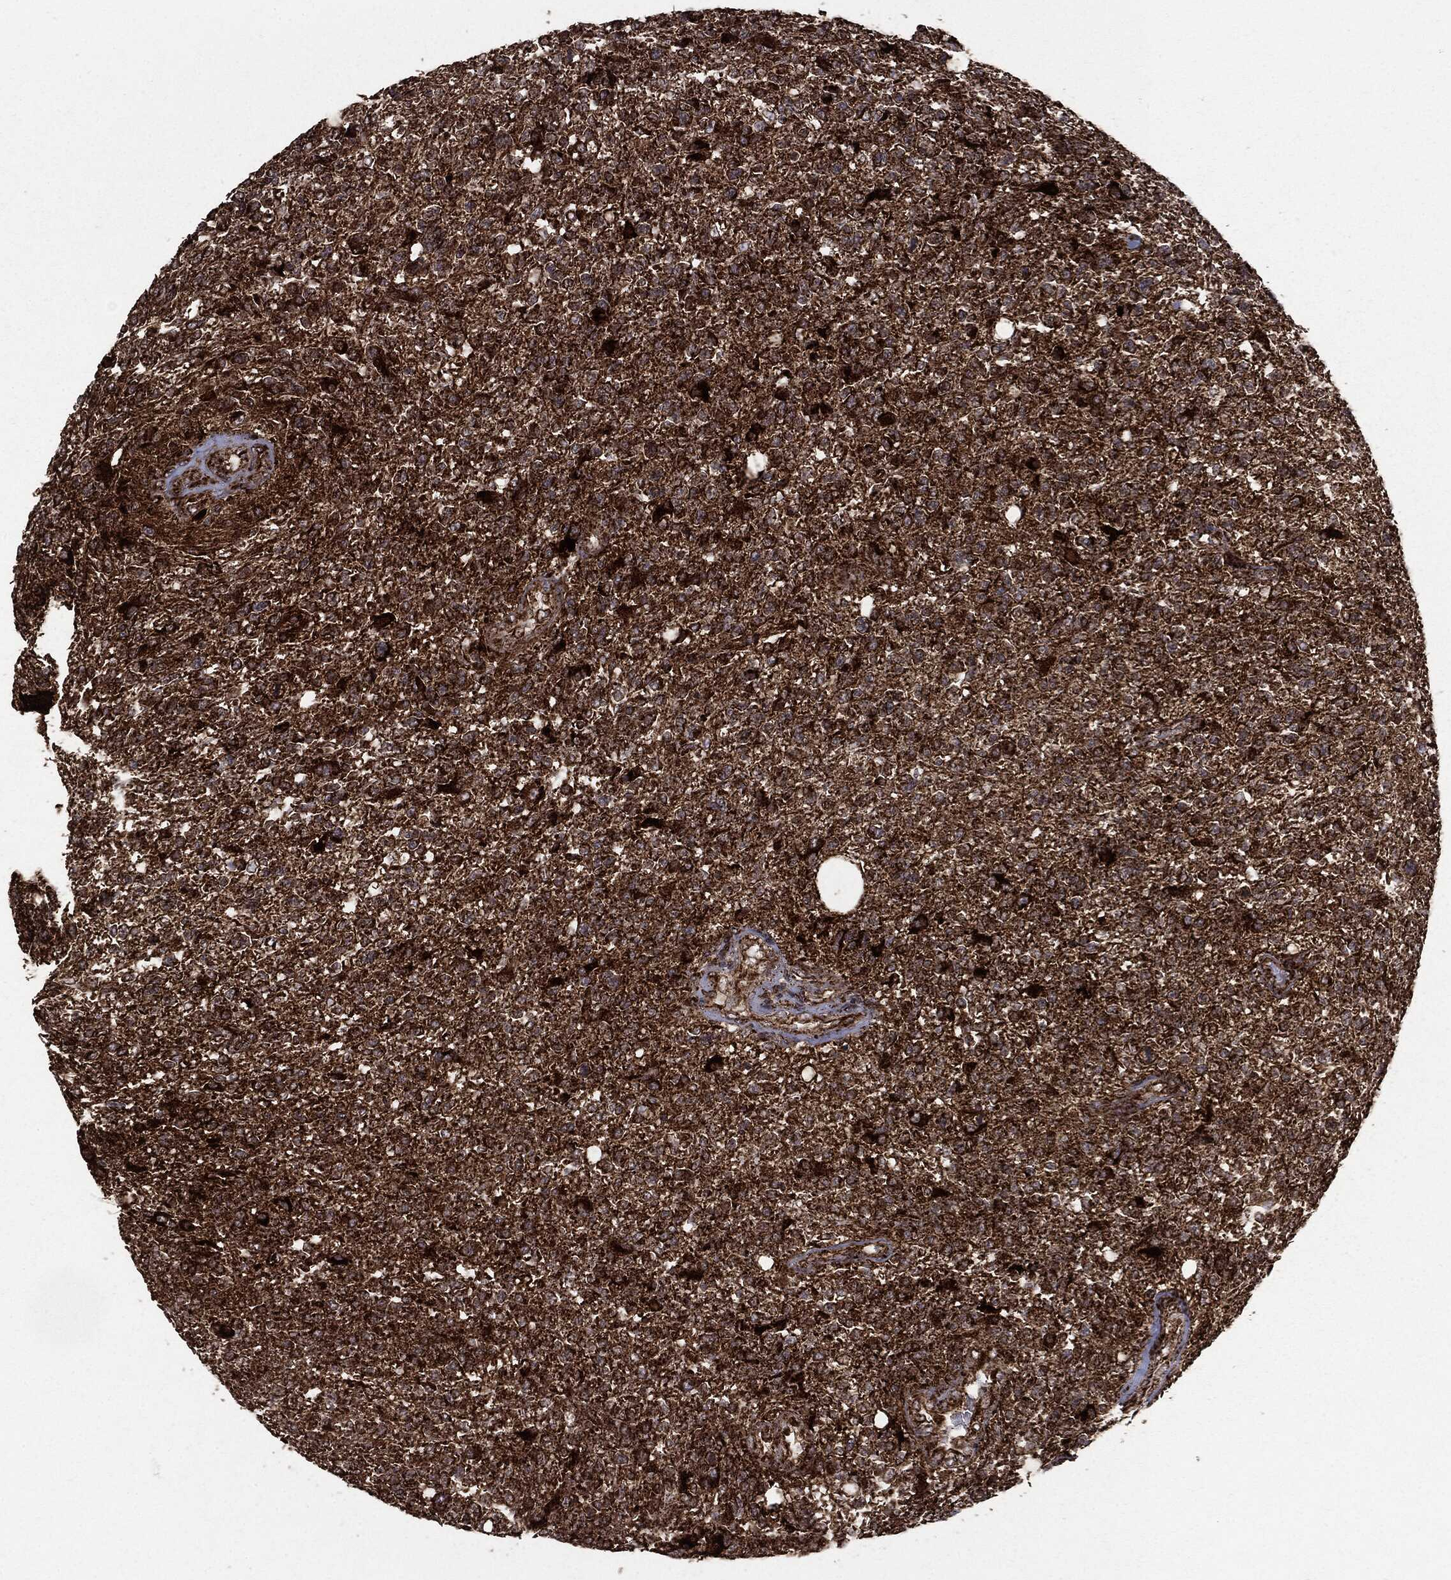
{"staining": {"intensity": "strong", "quantity": ">75%", "location": "cytoplasmic/membranous"}, "tissue": "glioma", "cell_type": "Tumor cells", "image_type": "cancer", "snomed": [{"axis": "morphology", "description": "Glioma, malignant, High grade"}, {"axis": "topography", "description": "Brain"}], "caption": "Strong cytoplasmic/membranous protein expression is seen in about >75% of tumor cells in malignant glioma (high-grade). (DAB (3,3'-diaminobenzidine) IHC with brightfield microscopy, high magnification).", "gene": "MAP2K1", "patient": {"sex": "male", "age": 56}}